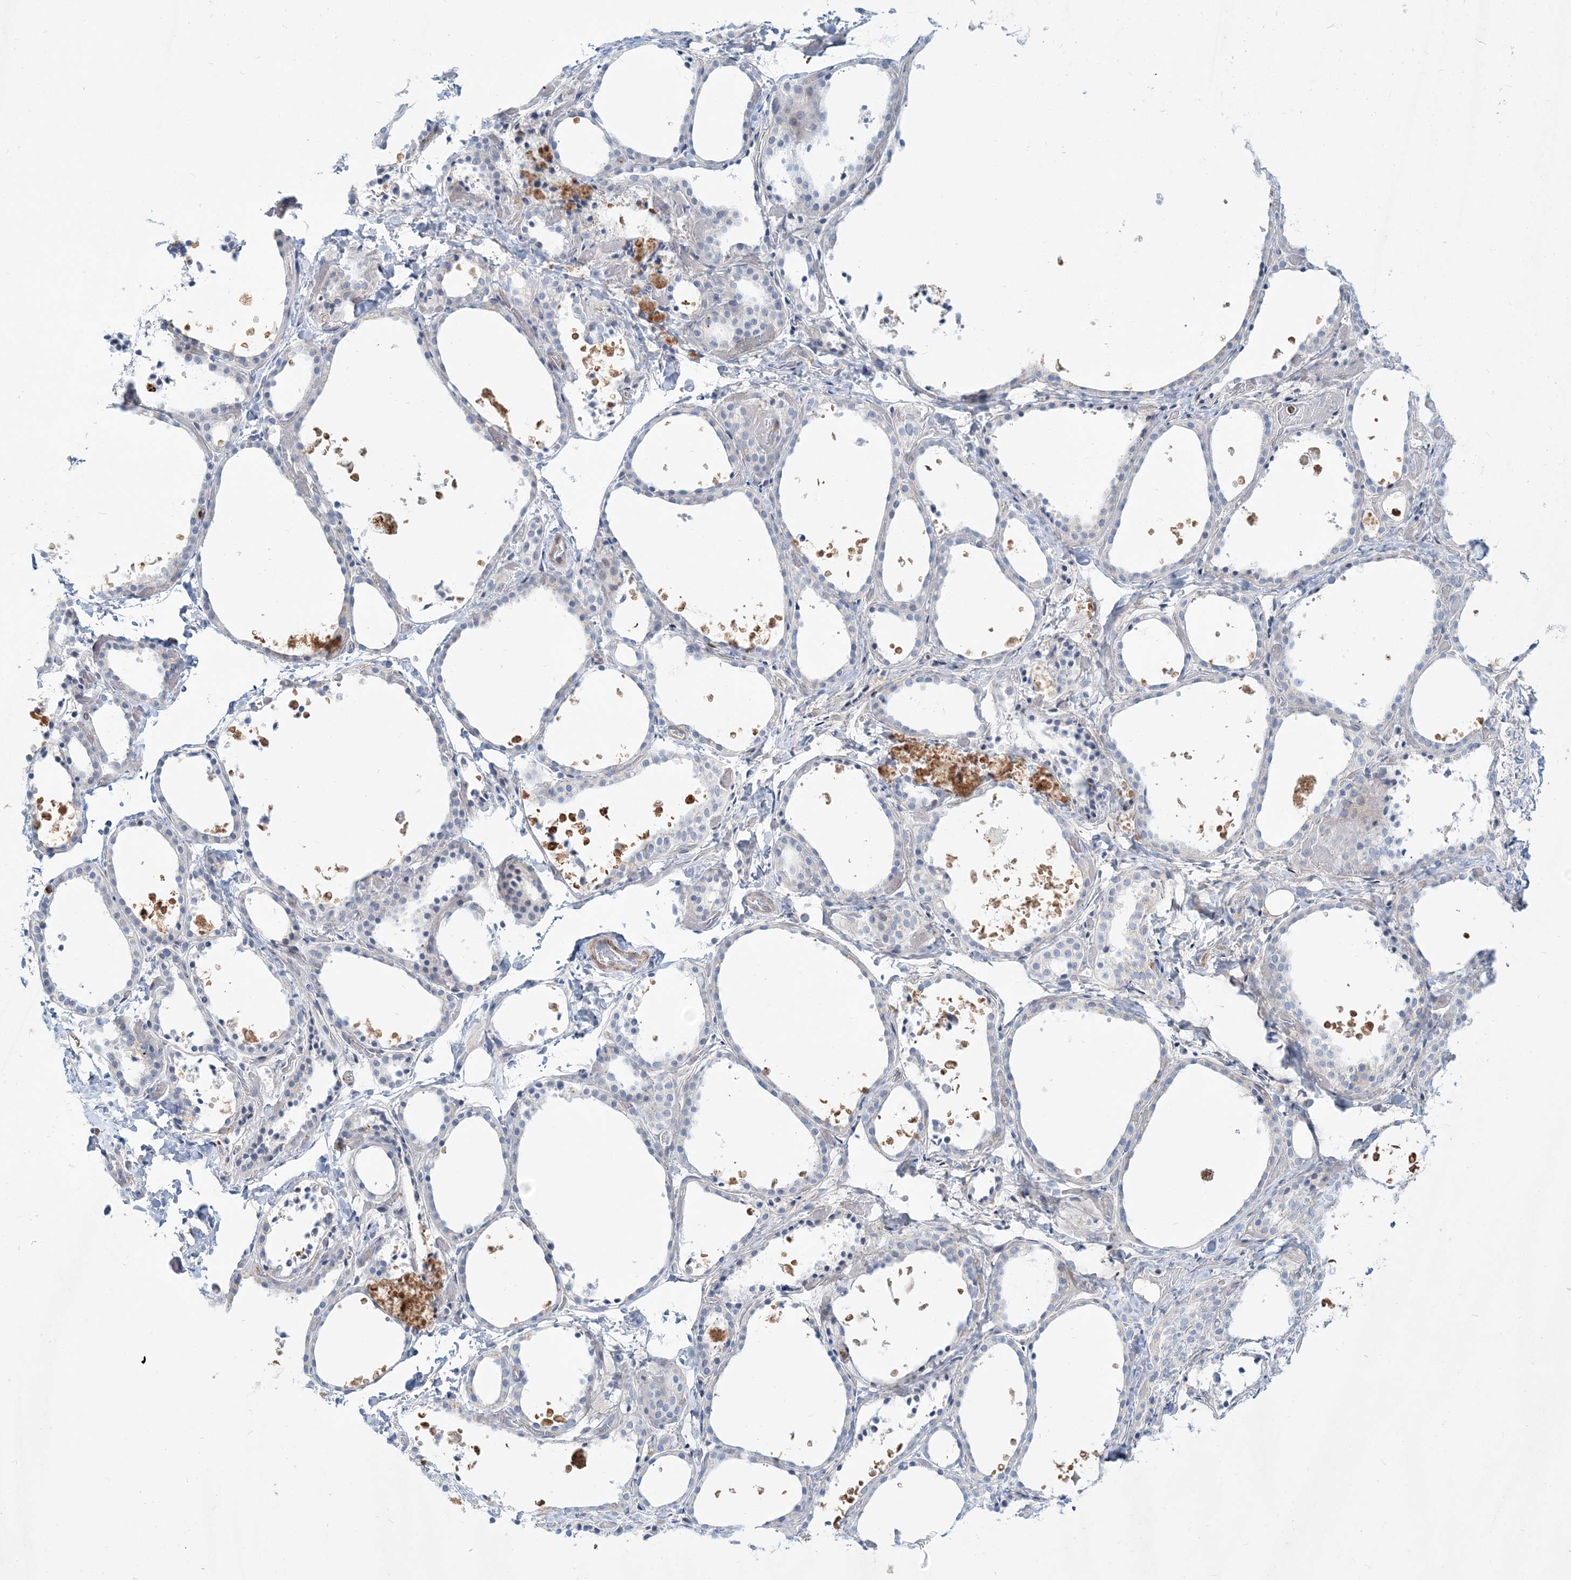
{"staining": {"intensity": "negative", "quantity": "none", "location": "none"}, "tissue": "thyroid gland", "cell_type": "Glandular cells", "image_type": "normal", "snomed": [{"axis": "morphology", "description": "Normal tissue, NOS"}, {"axis": "topography", "description": "Thyroid gland"}], "caption": "Micrograph shows no protein positivity in glandular cells of unremarkable thyroid gland. (Stains: DAB immunohistochemistry (IHC) with hematoxylin counter stain, Microscopy: brightfield microscopy at high magnification).", "gene": "DNAH5", "patient": {"sex": "female", "age": 44}}